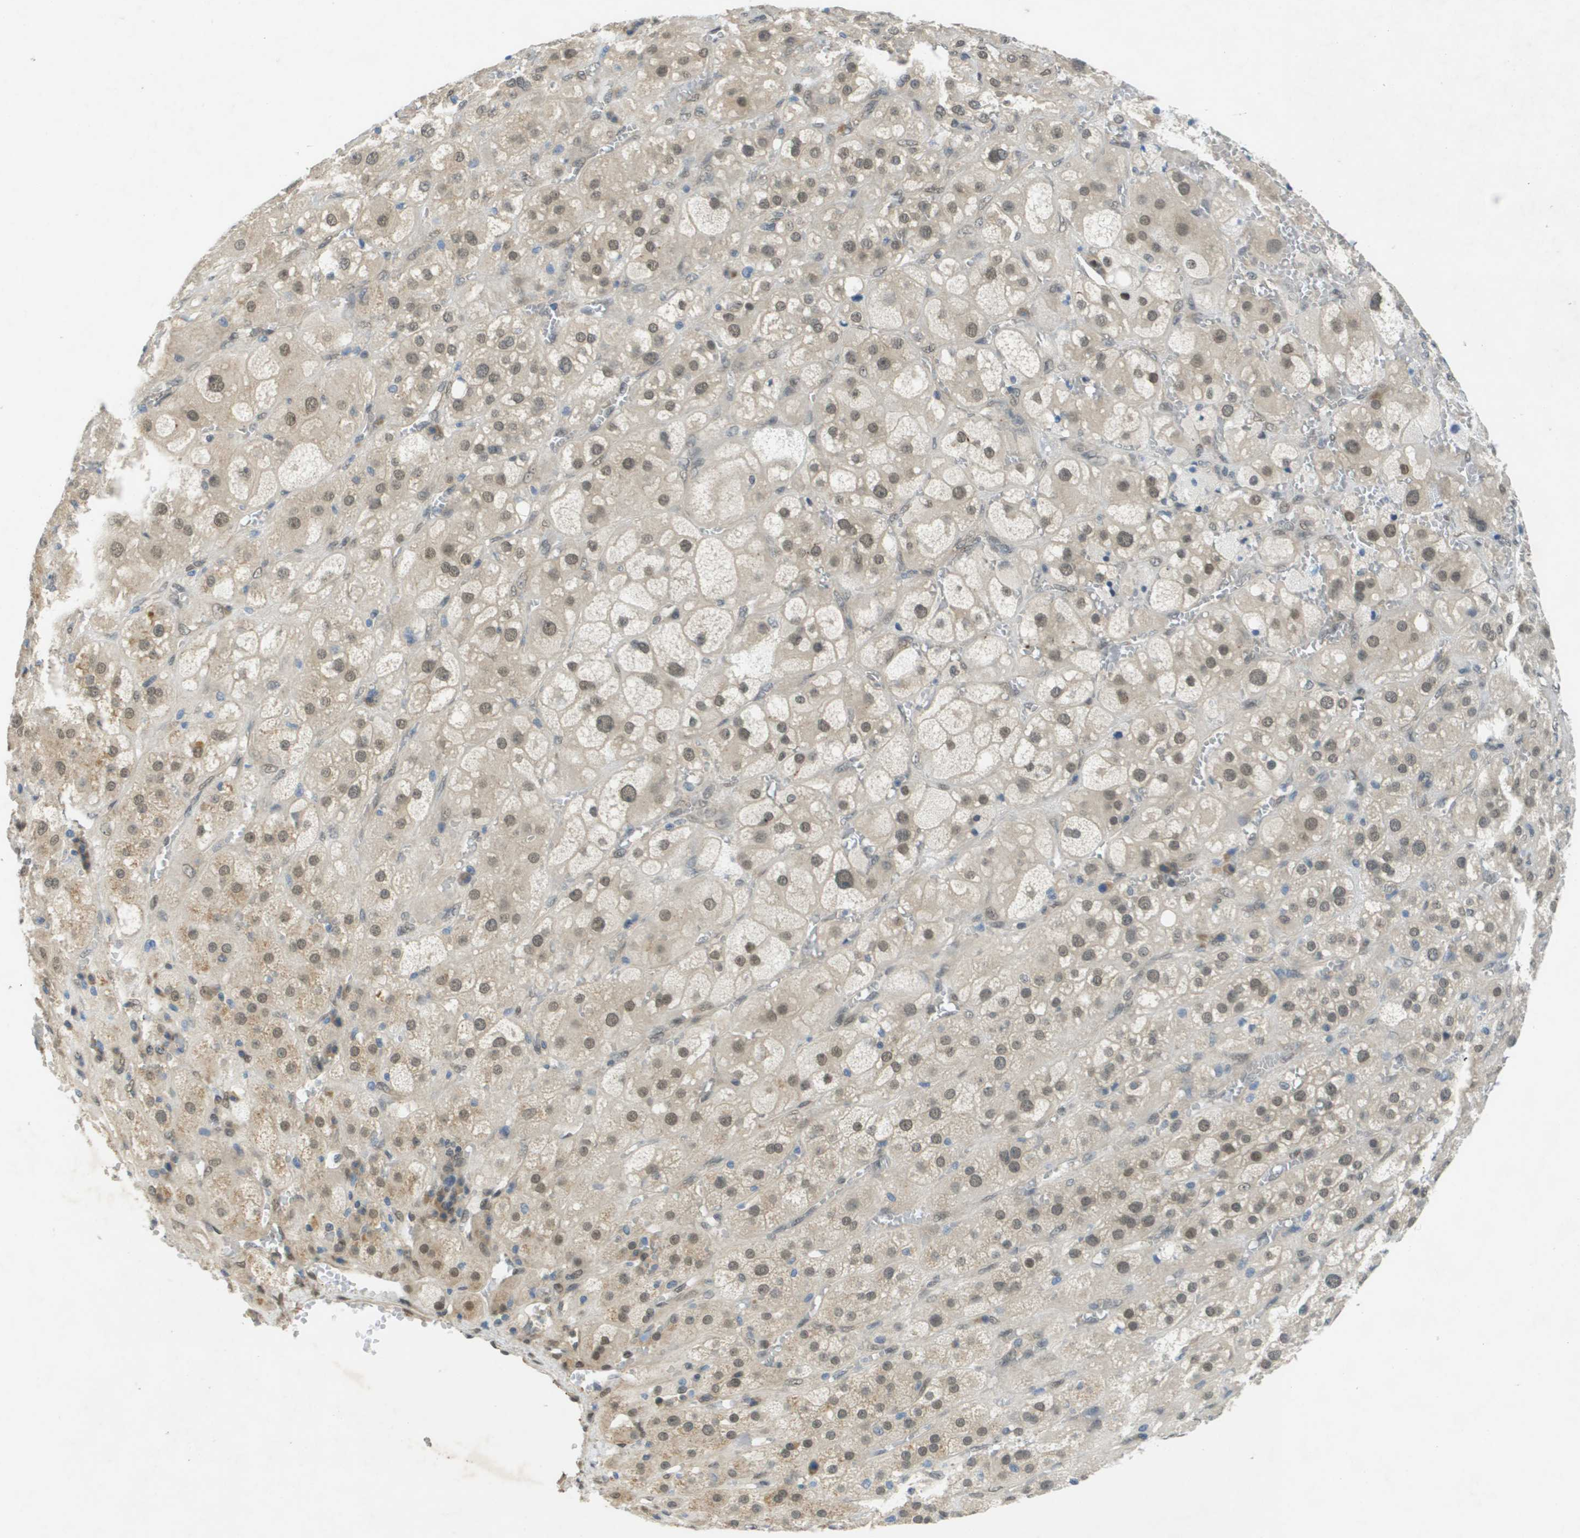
{"staining": {"intensity": "moderate", "quantity": ">75%", "location": "nuclear"}, "tissue": "adrenal gland", "cell_type": "Glandular cells", "image_type": "normal", "snomed": [{"axis": "morphology", "description": "Normal tissue, NOS"}, {"axis": "topography", "description": "Adrenal gland"}], "caption": "Brown immunohistochemical staining in benign adrenal gland reveals moderate nuclear positivity in approximately >75% of glandular cells. The protein of interest is shown in brown color, while the nuclei are stained blue.", "gene": "ARID1B", "patient": {"sex": "female", "age": 47}}